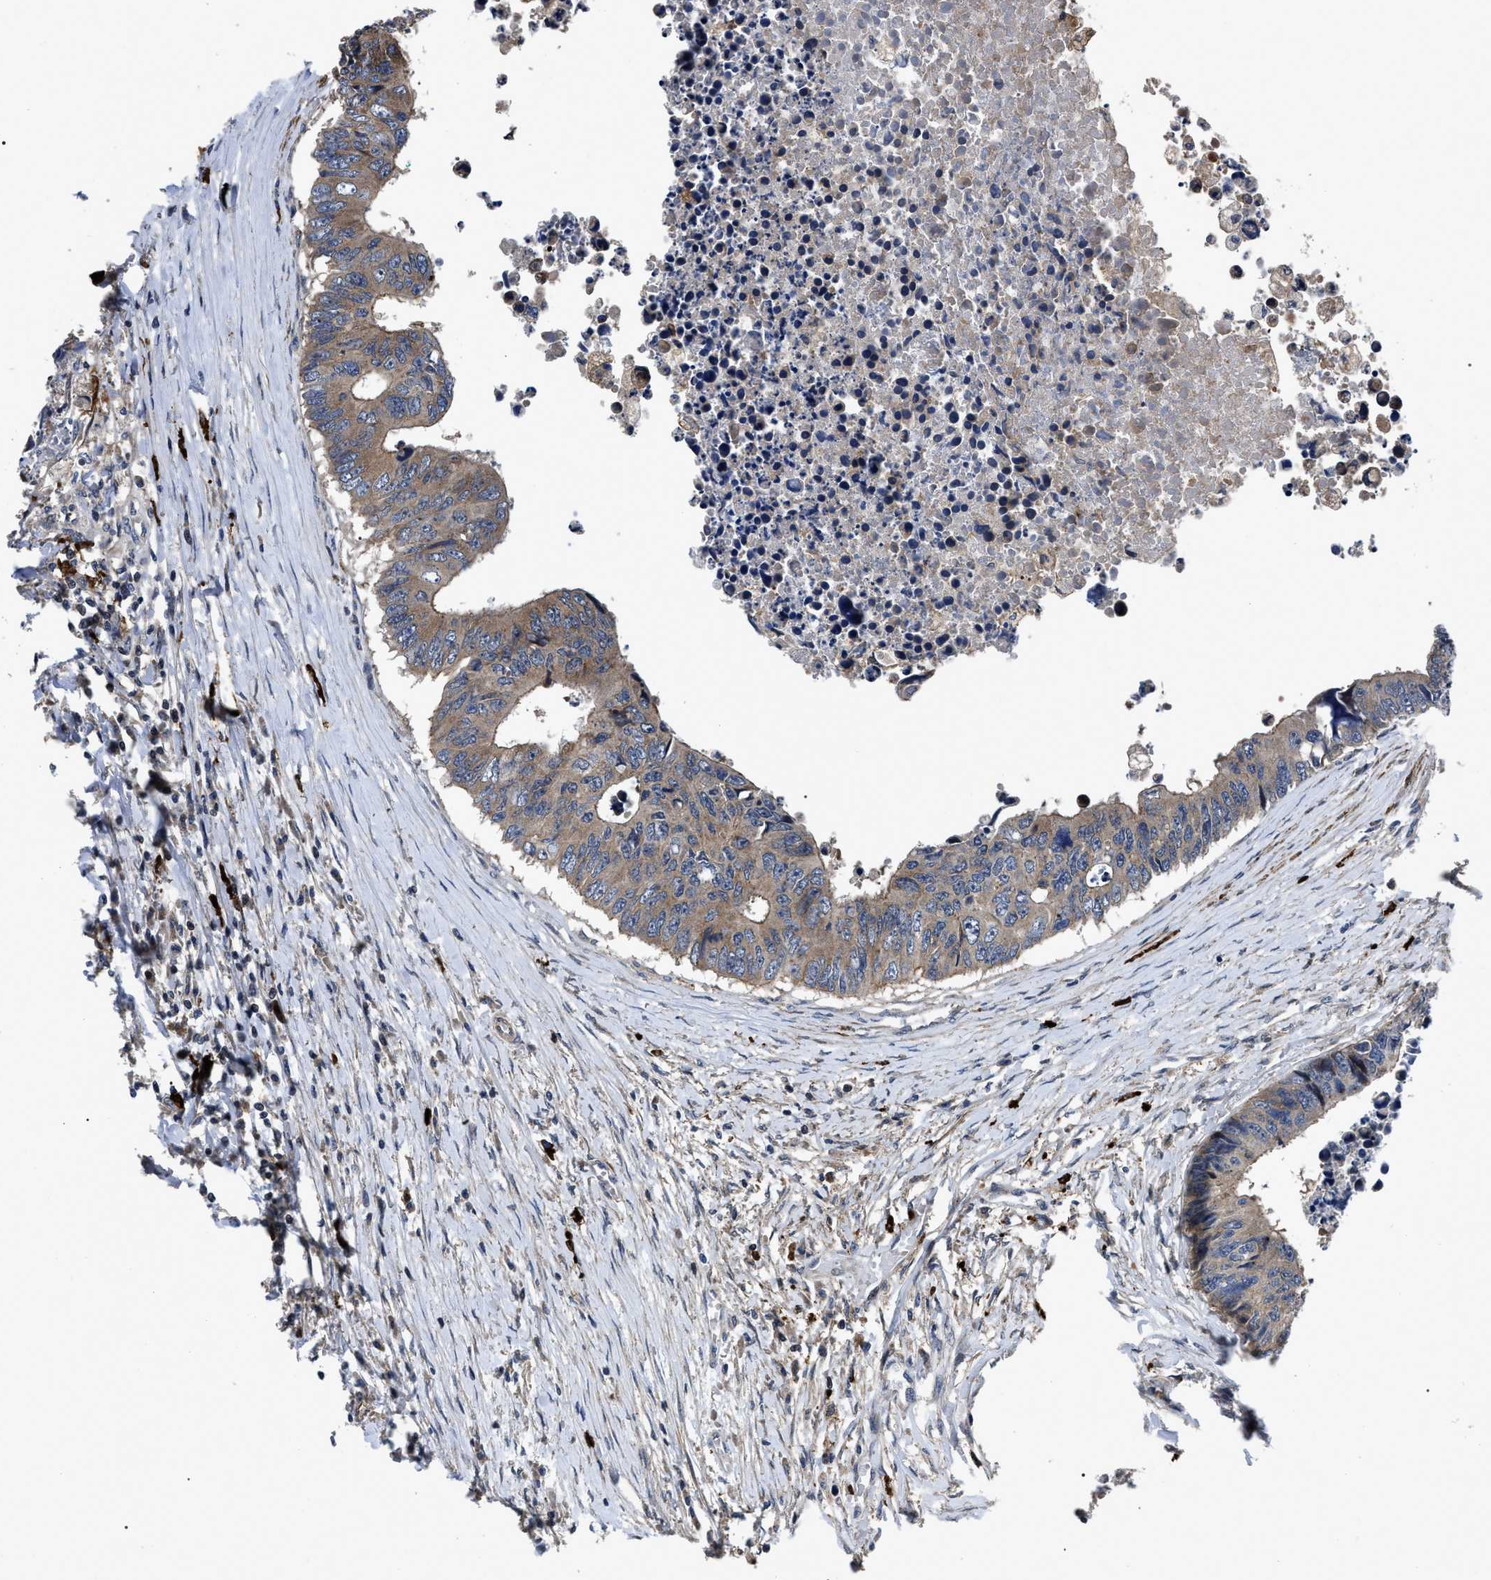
{"staining": {"intensity": "moderate", "quantity": ">75%", "location": "cytoplasmic/membranous"}, "tissue": "colorectal cancer", "cell_type": "Tumor cells", "image_type": "cancer", "snomed": [{"axis": "morphology", "description": "Adenocarcinoma, NOS"}, {"axis": "topography", "description": "Rectum"}], "caption": "Moderate cytoplasmic/membranous protein staining is seen in about >75% of tumor cells in colorectal cancer.", "gene": "PPWD1", "patient": {"sex": "male", "age": 84}}